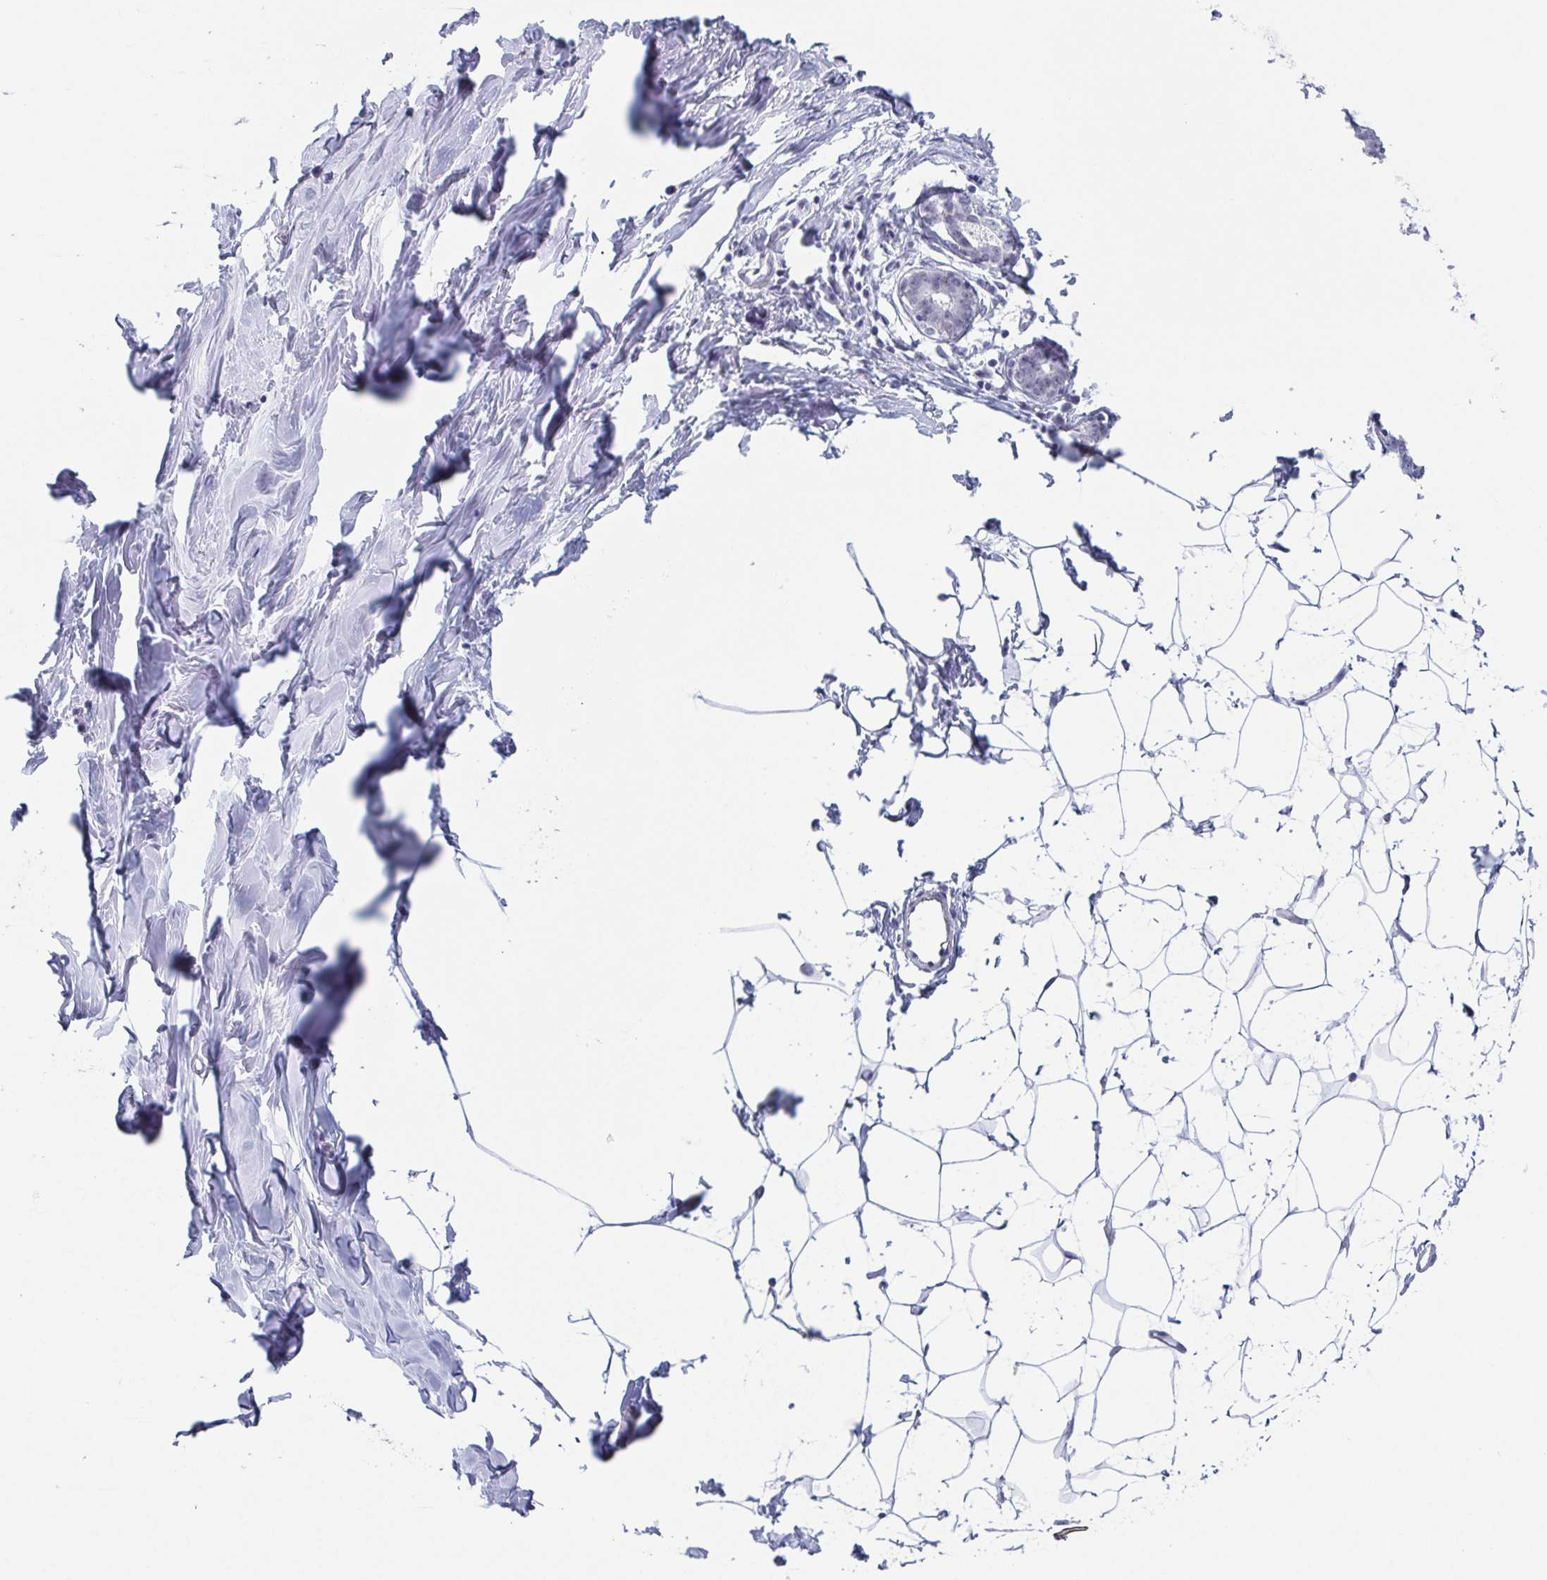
{"staining": {"intensity": "negative", "quantity": "none", "location": "none"}, "tissue": "breast", "cell_type": "Adipocytes", "image_type": "normal", "snomed": [{"axis": "morphology", "description": "Normal tissue, NOS"}, {"axis": "topography", "description": "Breast"}], "caption": "DAB immunohistochemical staining of normal human breast shows no significant positivity in adipocytes. (Stains: DAB immunohistochemistry (IHC) with hematoxylin counter stain, Microscopy: brightfield microscopy at high magnification).", "gene": "ZFP64", "patient": {"sex": "female", "age": 27}}